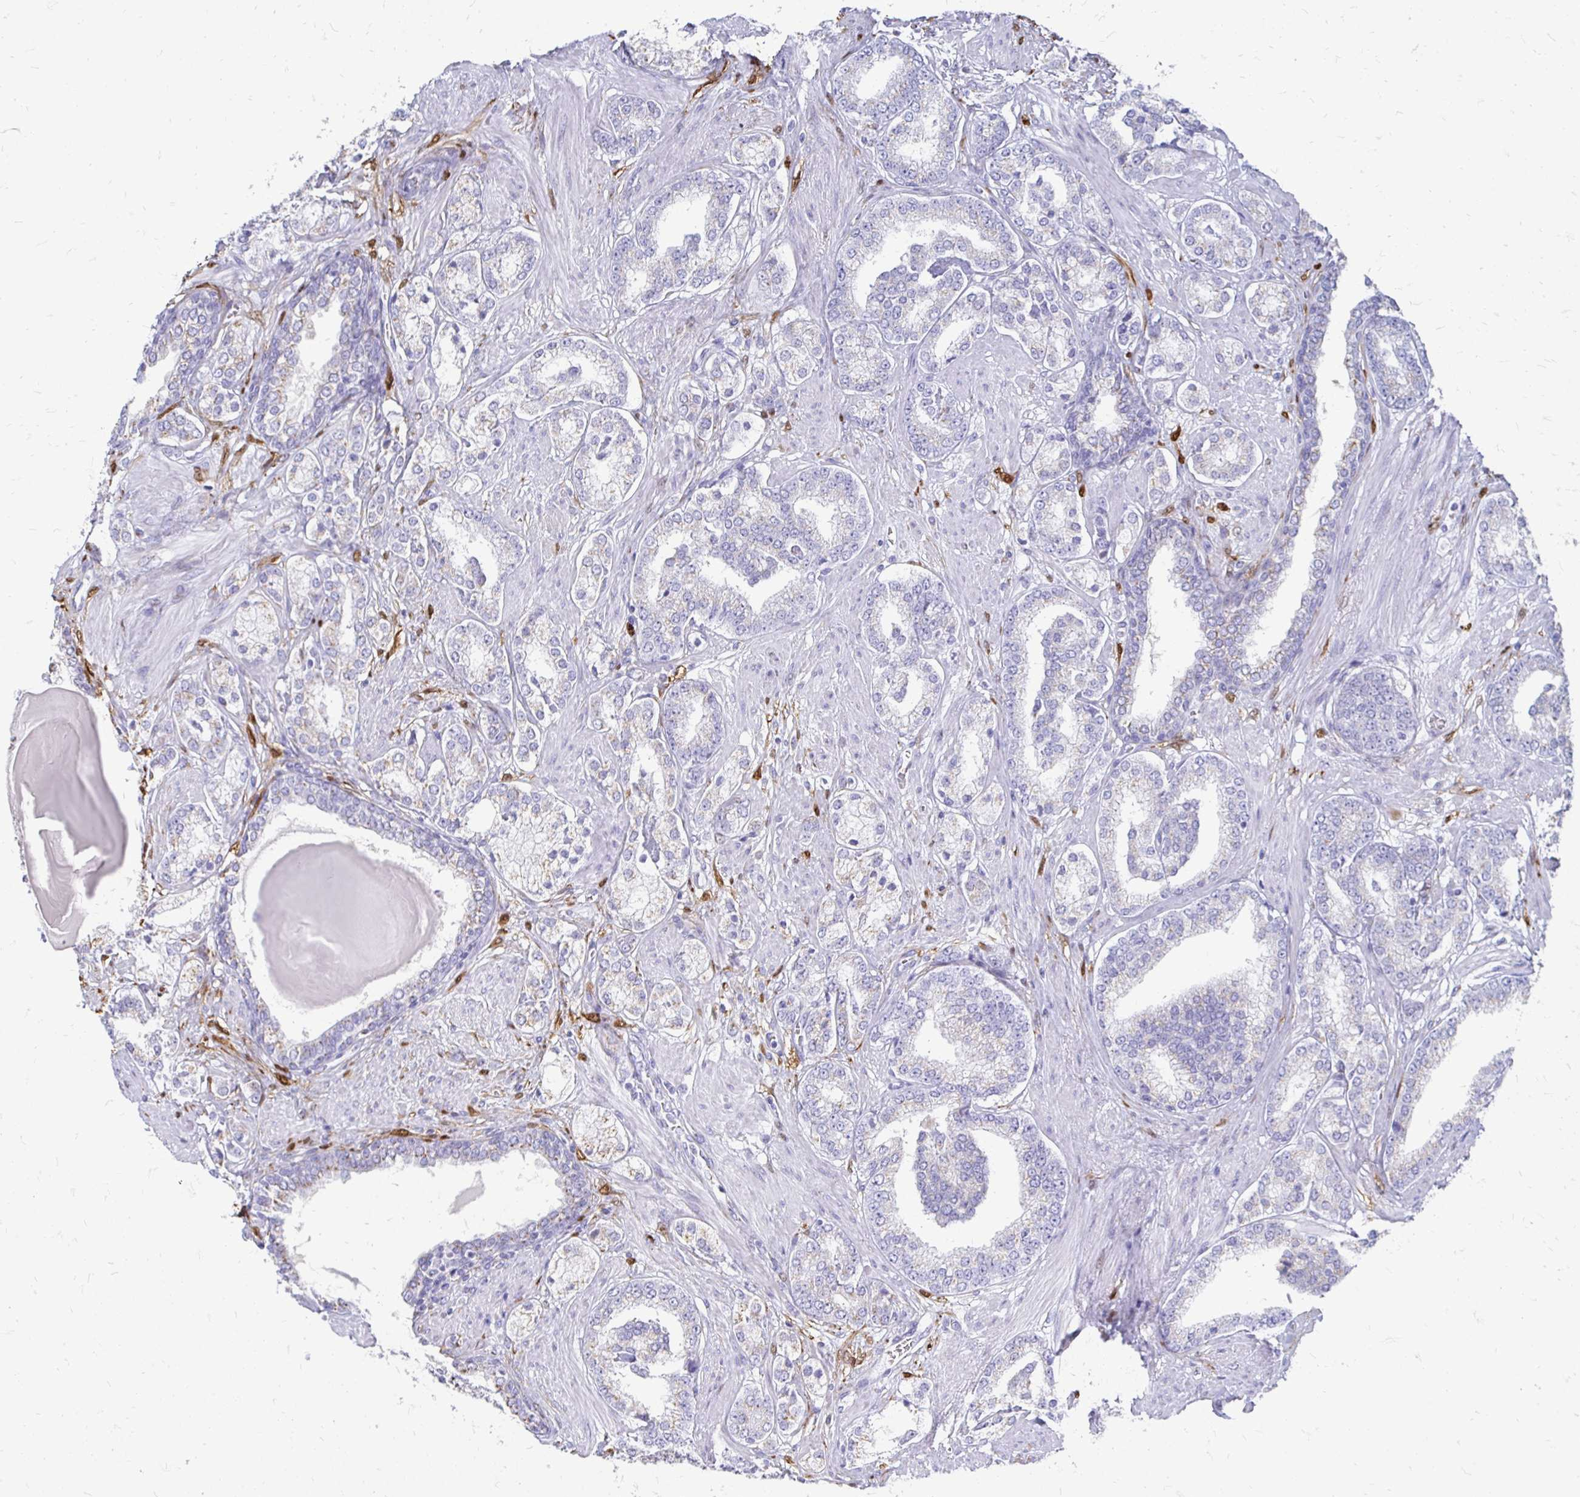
{"staining": {"intensity": "negative", "quantity": "none", "location": "none"}, "tissue": "prostate cancer", "cell_type": "Tumor cells", "image_type": "cancer", "snomed": [{"axis": "morphology", "description": "Adenocarcinoma, High grade"}, {"axis": "topography", "description": "Prostate"}], "caption": "Histopathology image shows no significant protein expression in tumor cells of high-grade adenocarcinoma (prostate). (IHC, brightfield microscopy, high magnification).", "gene": "PAGE4", "patient": {"sex": "male", "age": 62}}